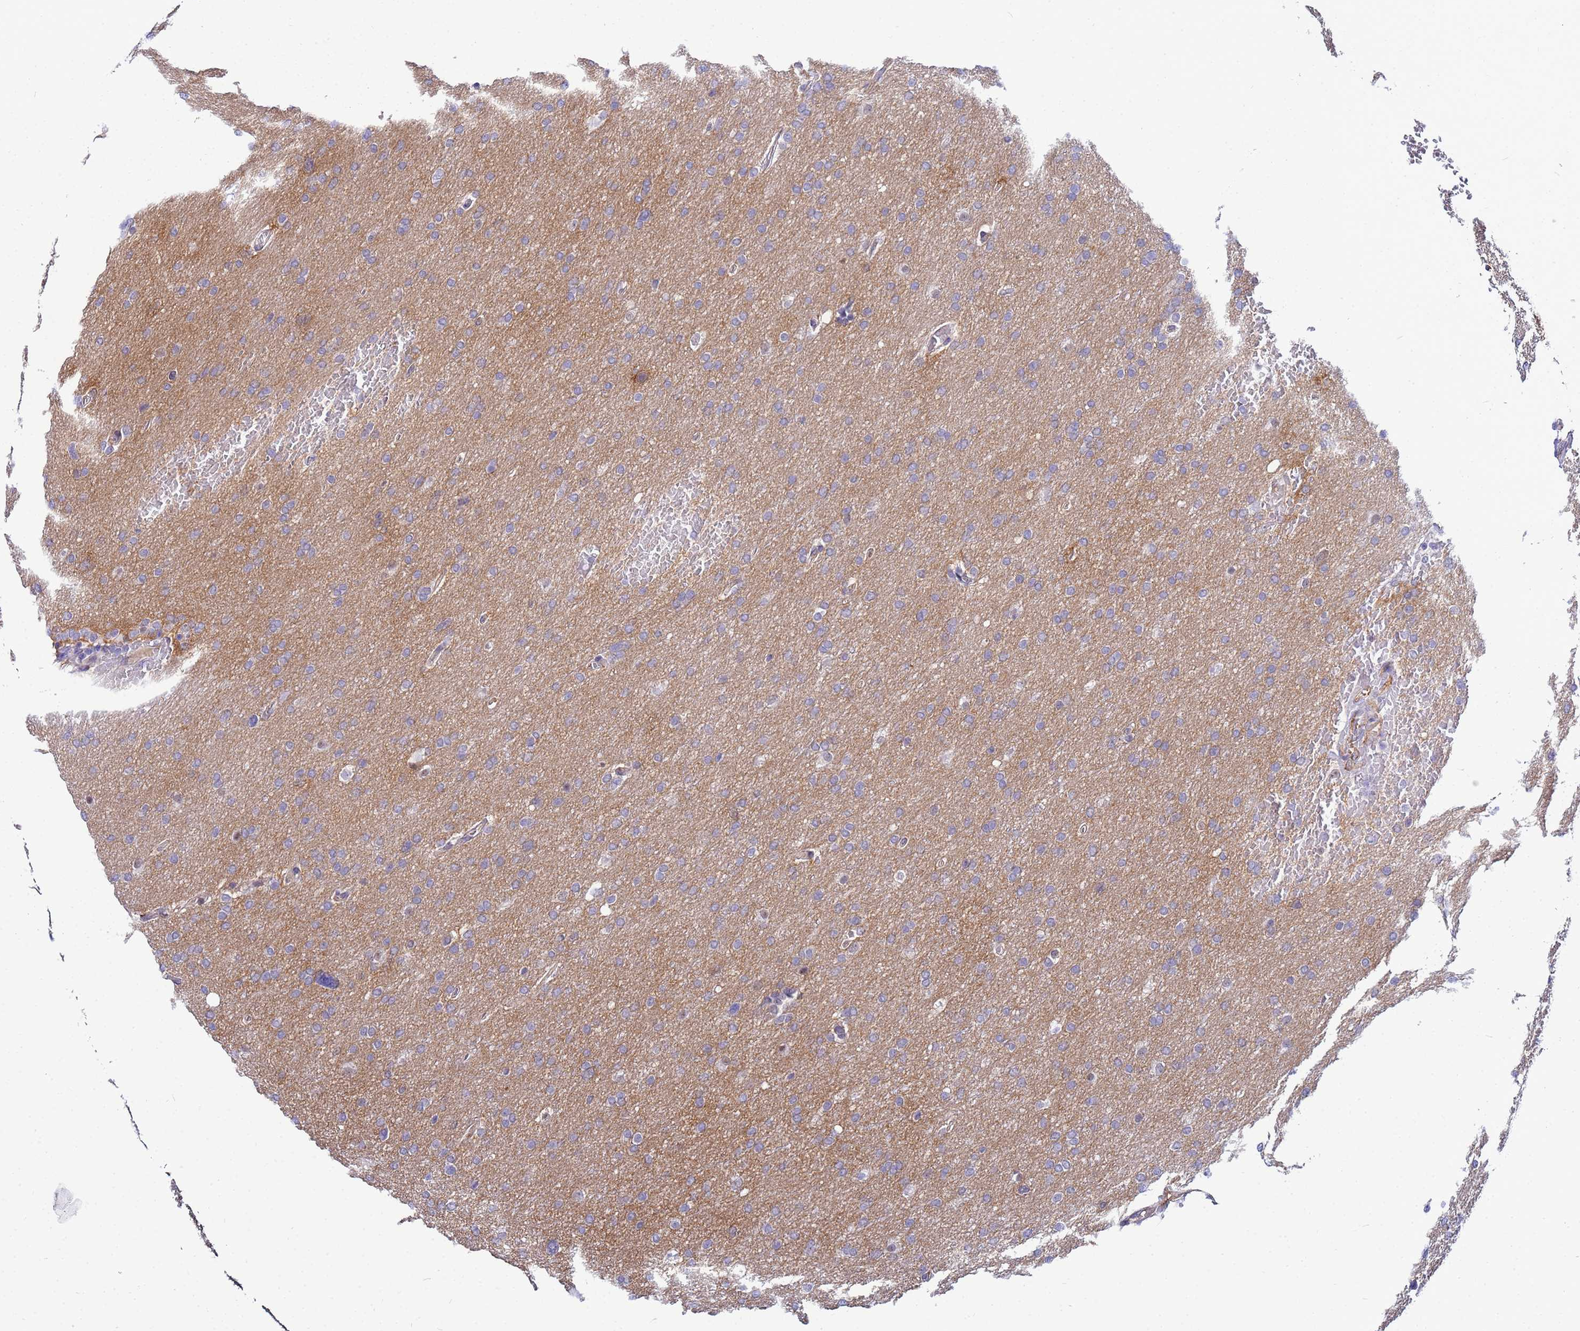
{"staining": {"intensity": "moderate", "quantity": "<25%", "location": "cytoplasmic/membranous"}, "tissue": "glioma", "cell_type": "Tumor cells", "image_type": "cancer", "snomed": [{"axis": "morphology", "description": "Glioma, malignant, High grade"}, {"axis": "topography", "description": "Cerebral cortex"}], "caption": "A photomicrograph of malignant high-grade glioma stained for a protein shows moderate cytoplasmic/membranous brown staining in tumor cells. The staining is performed using DAB brown chromogen to label protein expression. The nuclei are counter-stained blue using hematoxylin.", "gene": "SLC25A37", "patient": {"sex": "female", "age": 36}}